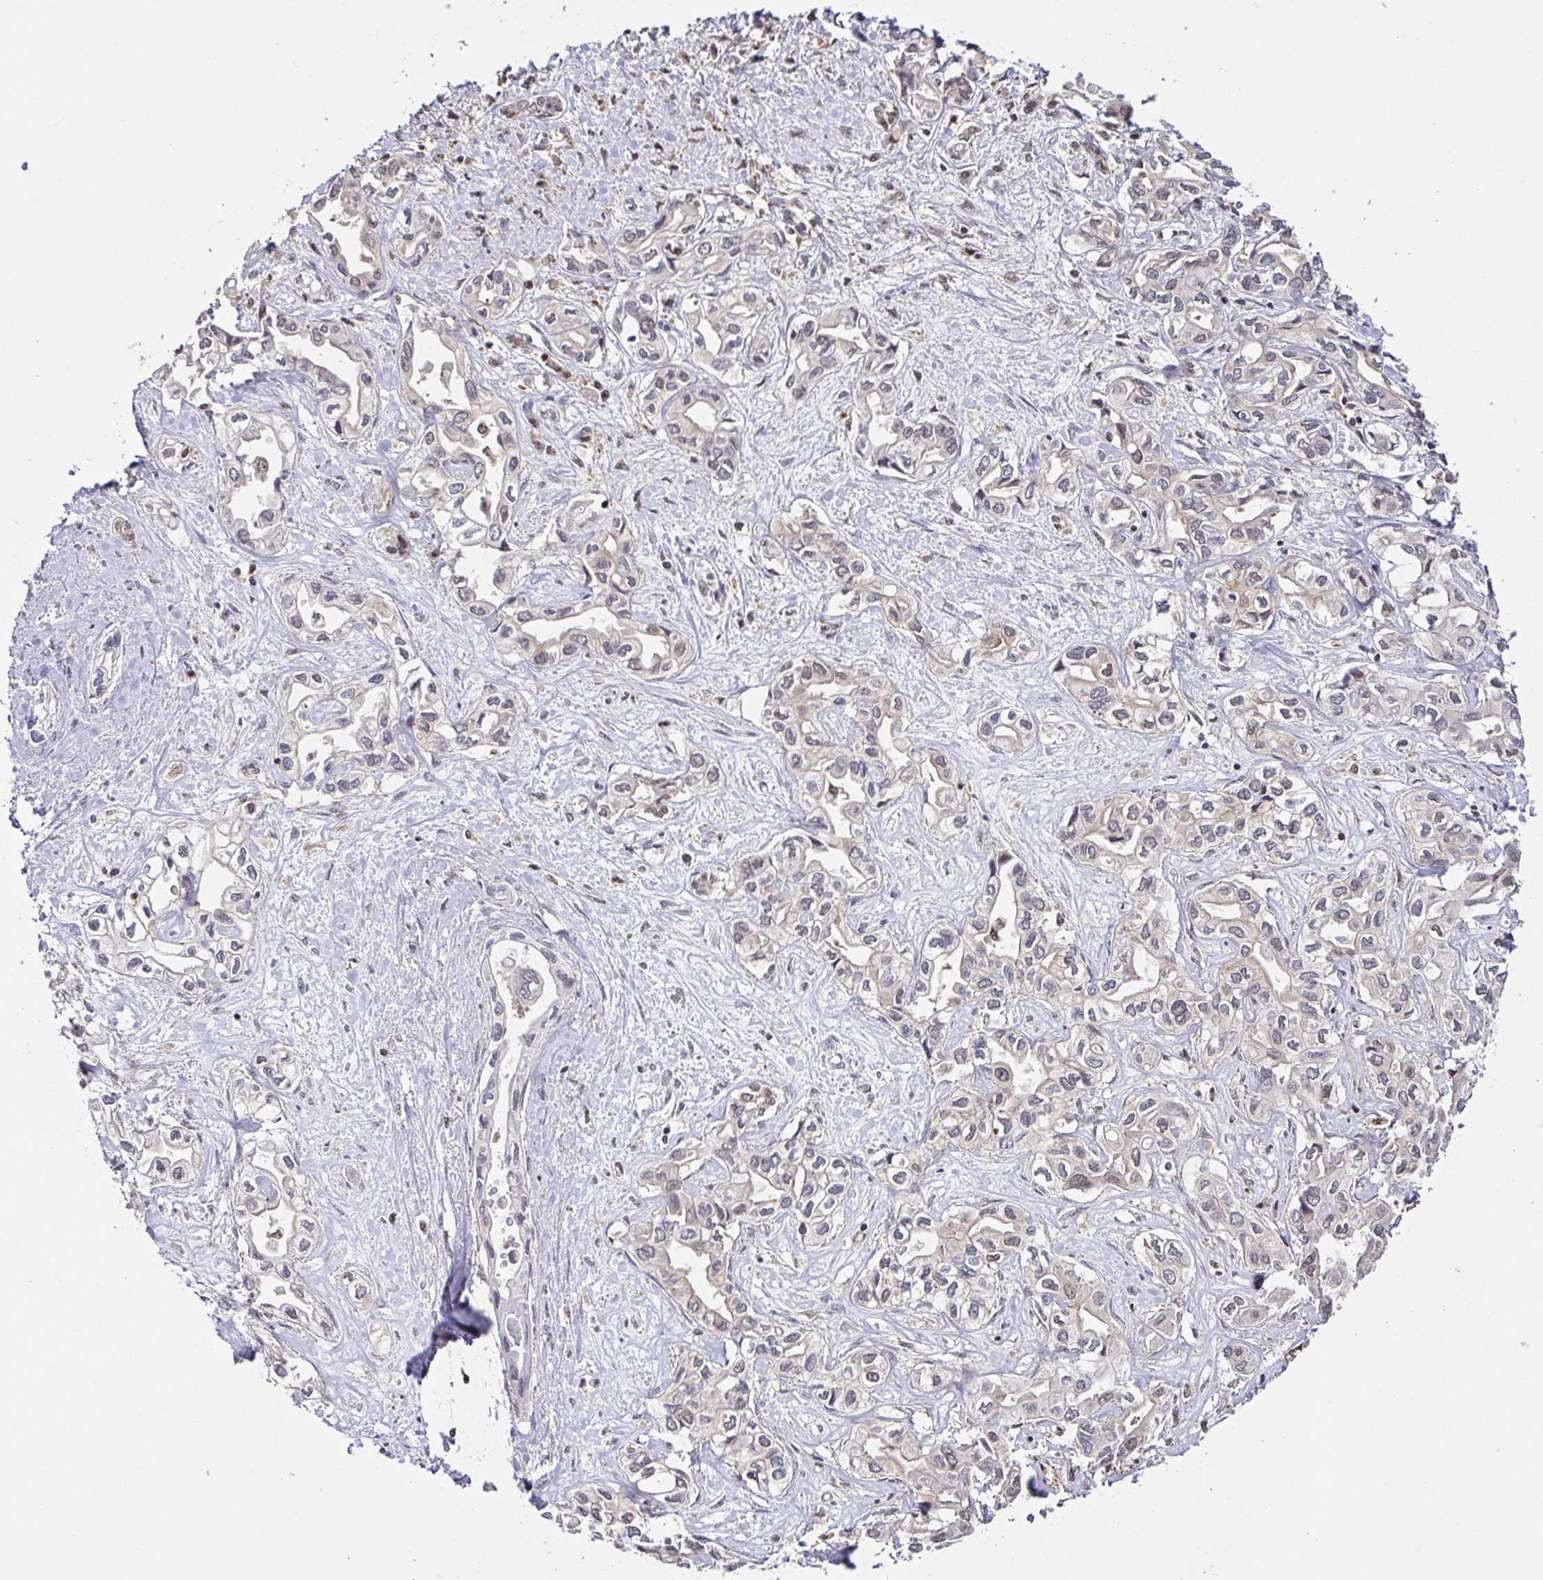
{"staining": {"intensity": "weak", "quantity": "25%-75%", "location": "cytoplasmic/membranous,nuclear"}, "tissue": "liver cancer", "cell_type": "Tumor cells", "image_type": "cancer", "snomed": [{"axis": "morphology", "description": "Cholangiocarcinoma"}, {"axis": "topography", "description": "Liver"}], "caption": "Immunohistochemistry of liver cancer exhibits low levels of weak cytoplasmic/membranous and nuclear expression in about 25%-75% of tumor cells.", "gene": "PSMB9", "patient": {"sex": "female", "age": 64}}